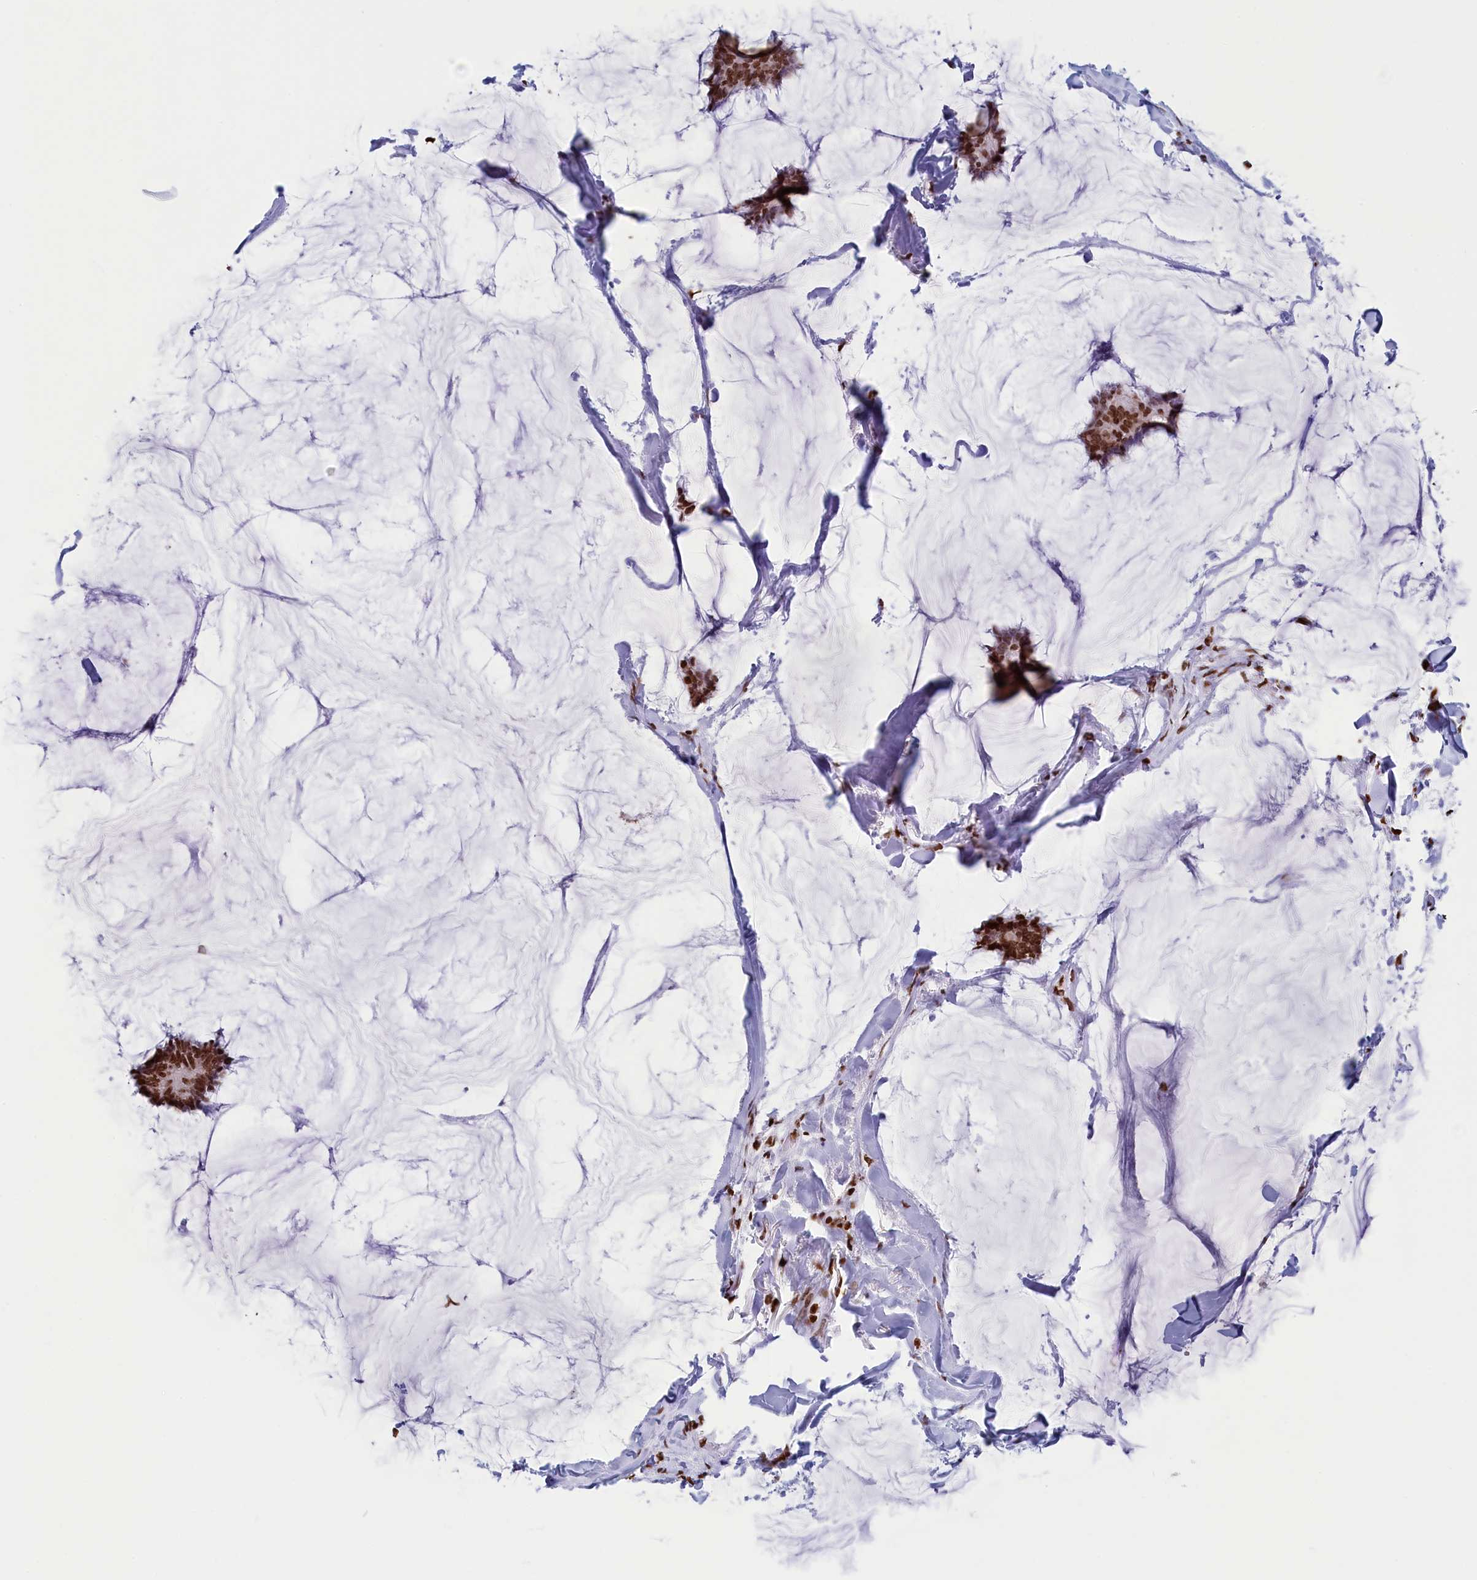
{"staining": {"intensity": "moderate", "quantity": ">75%", "location": "nuclear"}, "tissue": "breast cancer", "cell_type": "Tumor cells", "image_type": "cancer", "snomed": [{"axis": "morphology", "description": "Duct carcinoma"}, {"axis": "topography", "description": "Breast"}], "caption": "Immunohistochemical staining of human intraductal carcinoma (breast) displays medium levels of moderate nuclear protein staining in about >75% of tumor cells.", "gene": "APOBEC3A", "patient": {"sex": "female", "age": 93}}